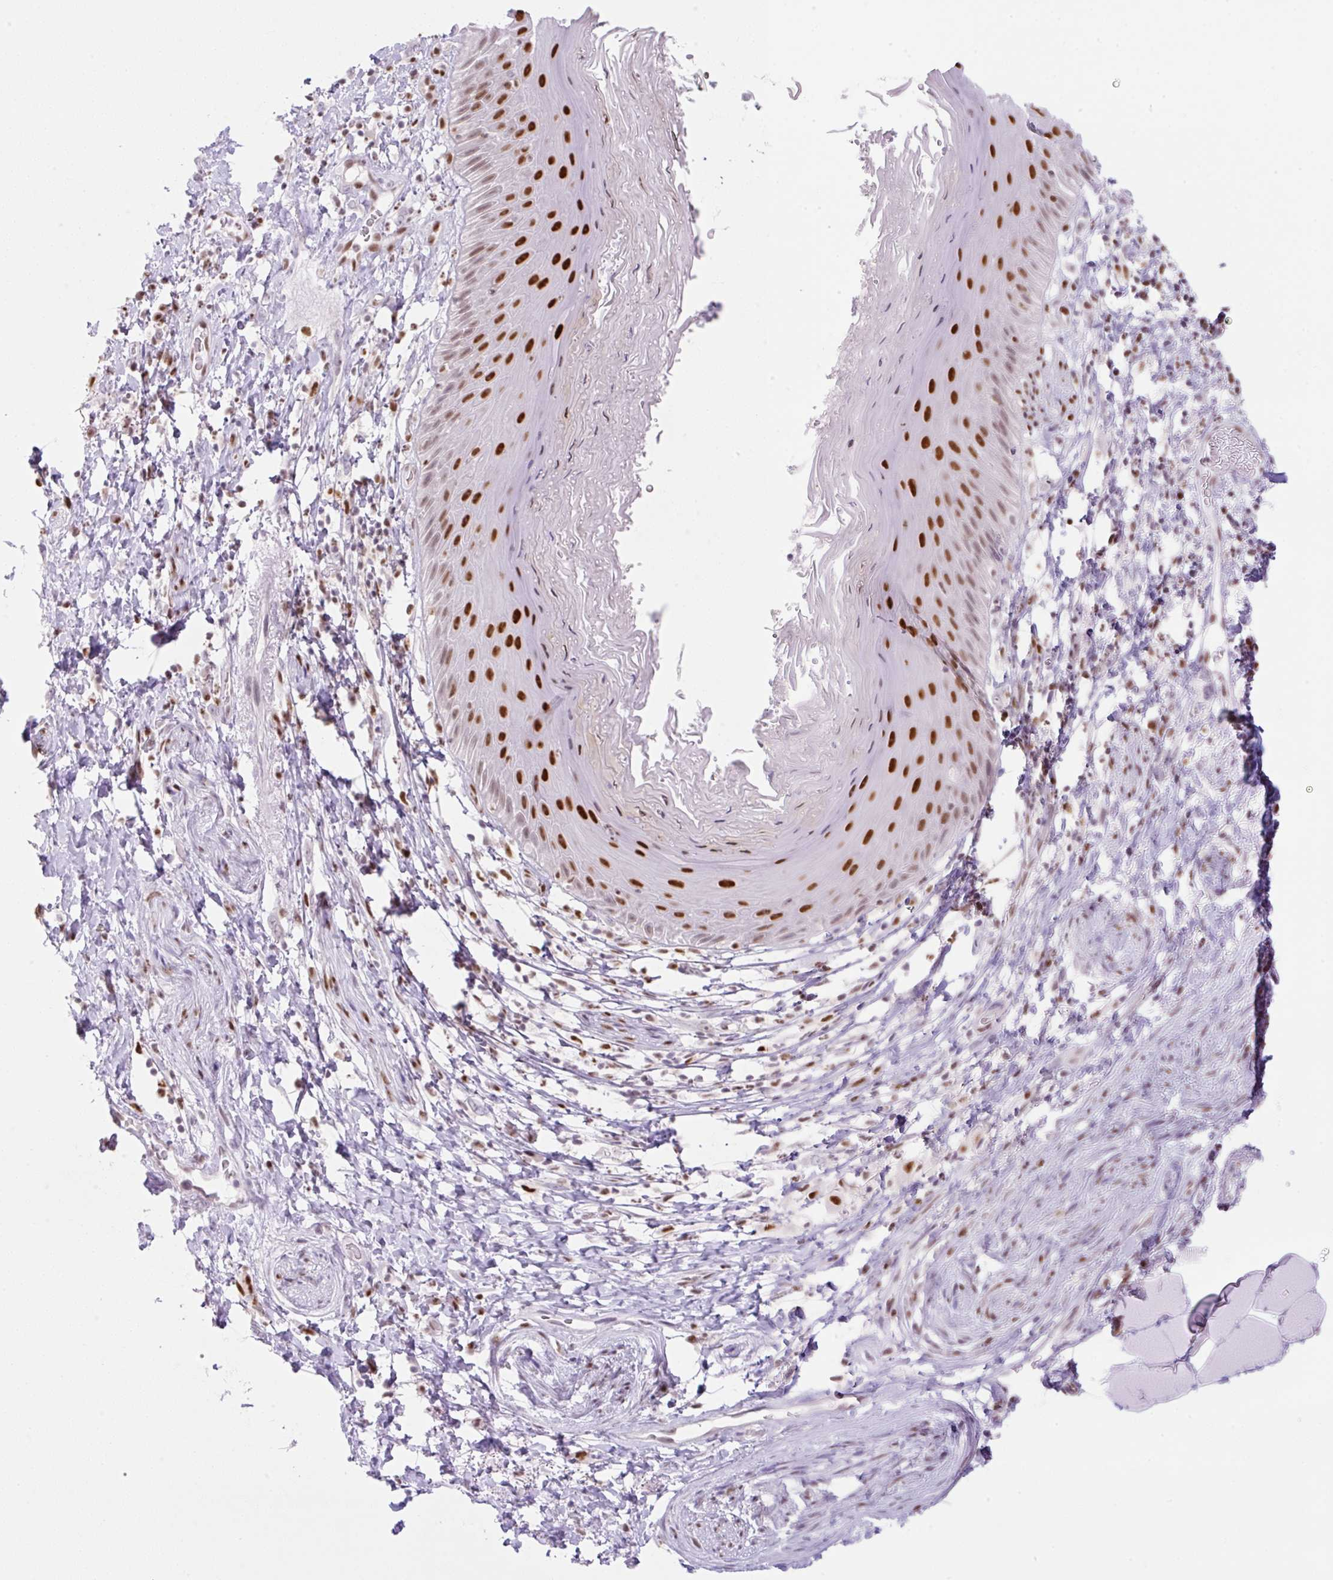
{"staining": {"intensity": "strong", "quantity": "<25%", "location": "nuclear"}, "tissue": "skin", "cell_type": "Epidermal cells", "image_type": "normal", "snomed": [{"axis": "morphology", "description": "Normal tissue, NOS"}, {"axis": "topography", "description": "Anal"}], "caption": "Approximately <25% of epidermal cells in unremarkable human skin display strong nuclear protein expression as visualized by brown immunohistochemical staining.", "gene": "TLE3", "patient": {"sex": "male", "age": 78}}